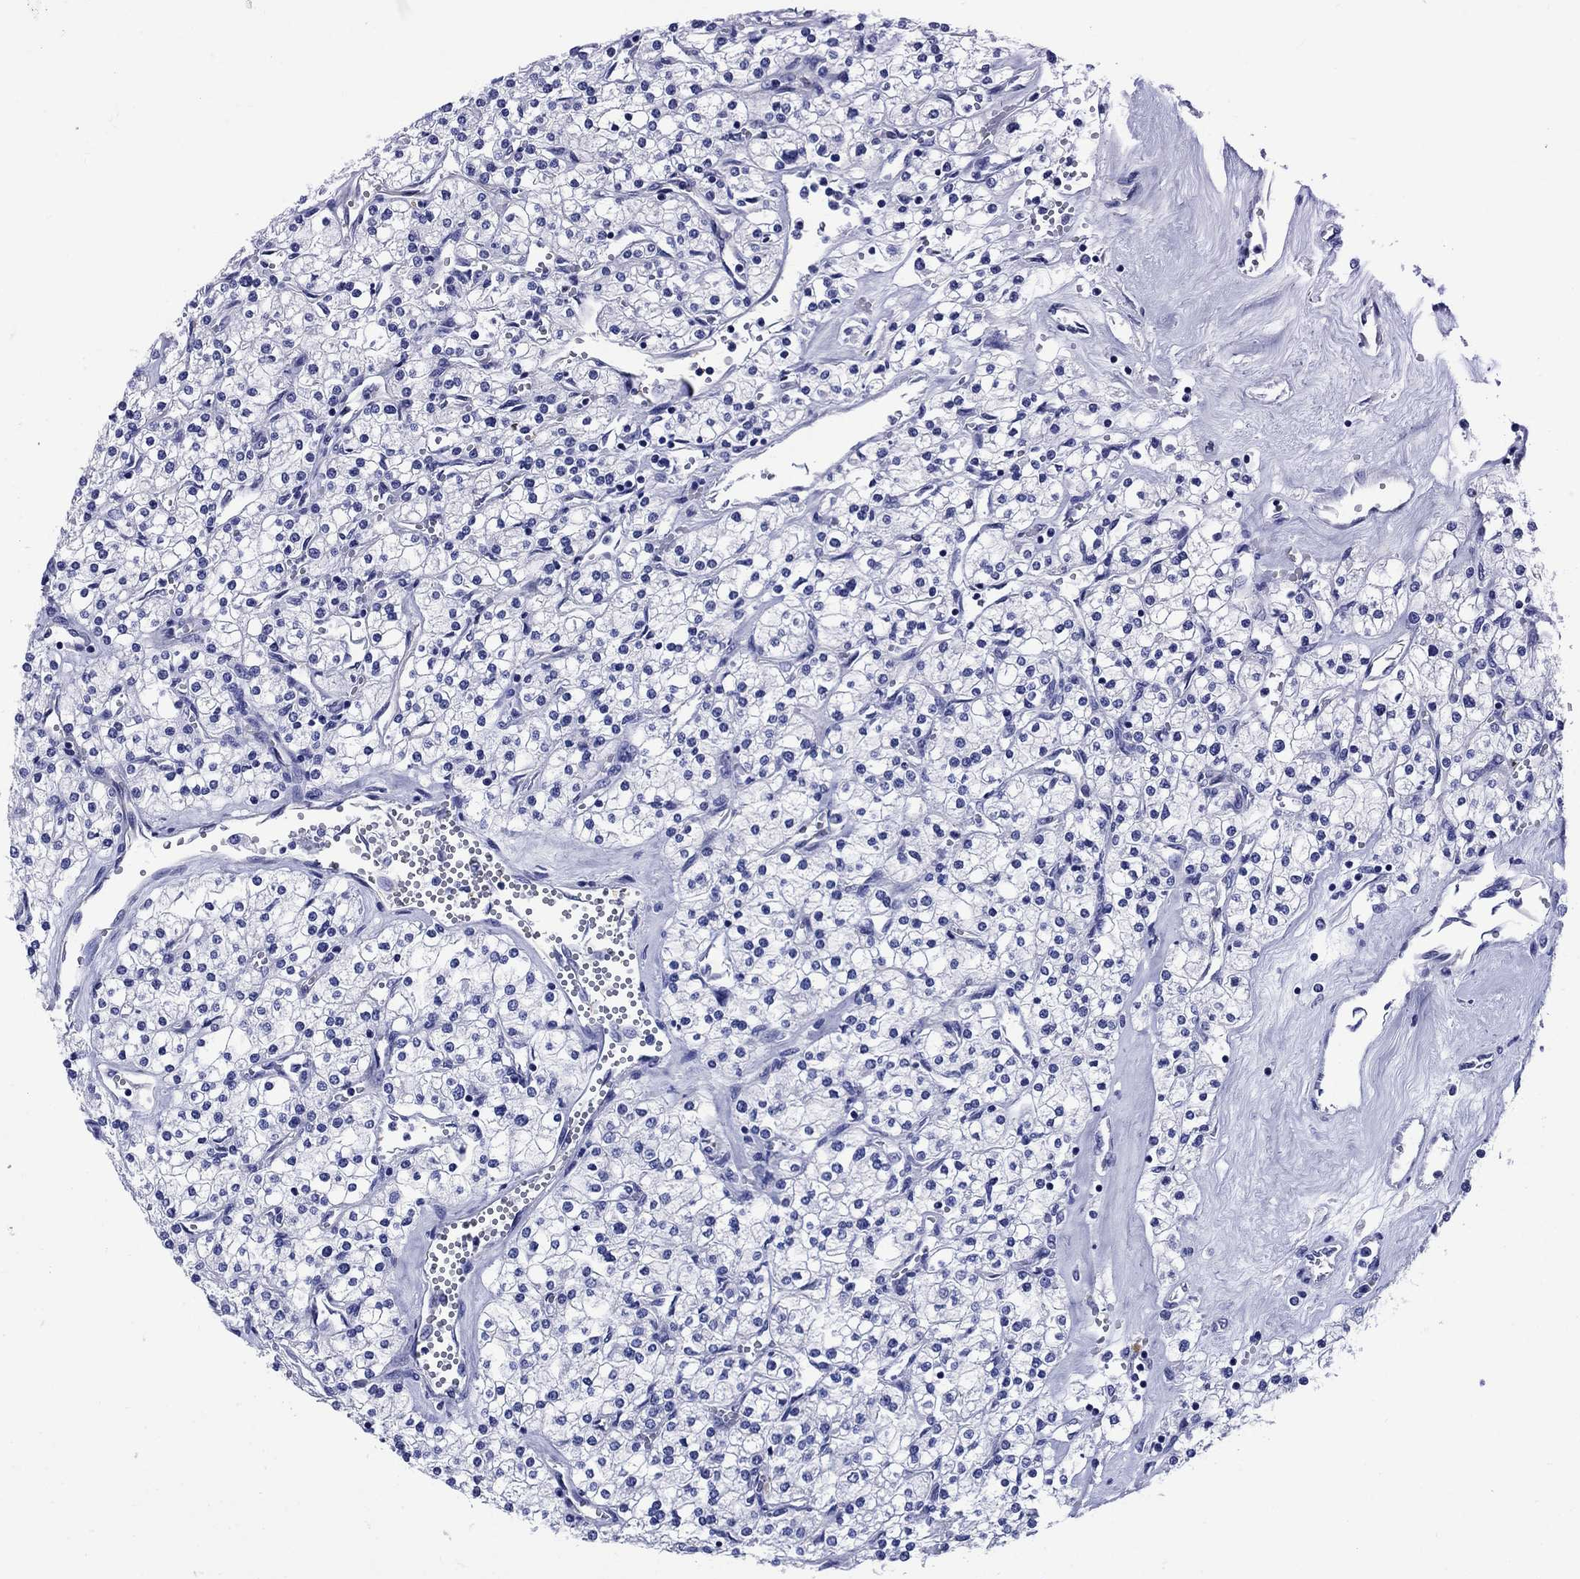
{"staining": {"intensity": "negative", "quantity": "none", "location": "none"}, "tissue": "renal cancer", "cell_type": "Tumor cells", "image_type": "cancer", "snomed": [{"axis": "morphology", "description": "Adenocarcinoma, NOS"}, {"axis": "topography", "description": "Kidney"}], "caption": "This is an immunohistochemistry (IHC) micrograph of adenocarcinoma (renal). There is no positivity in tumor cells.", "gene": "SLC1A2", "patient": {"sex": "male", "age": 80}}